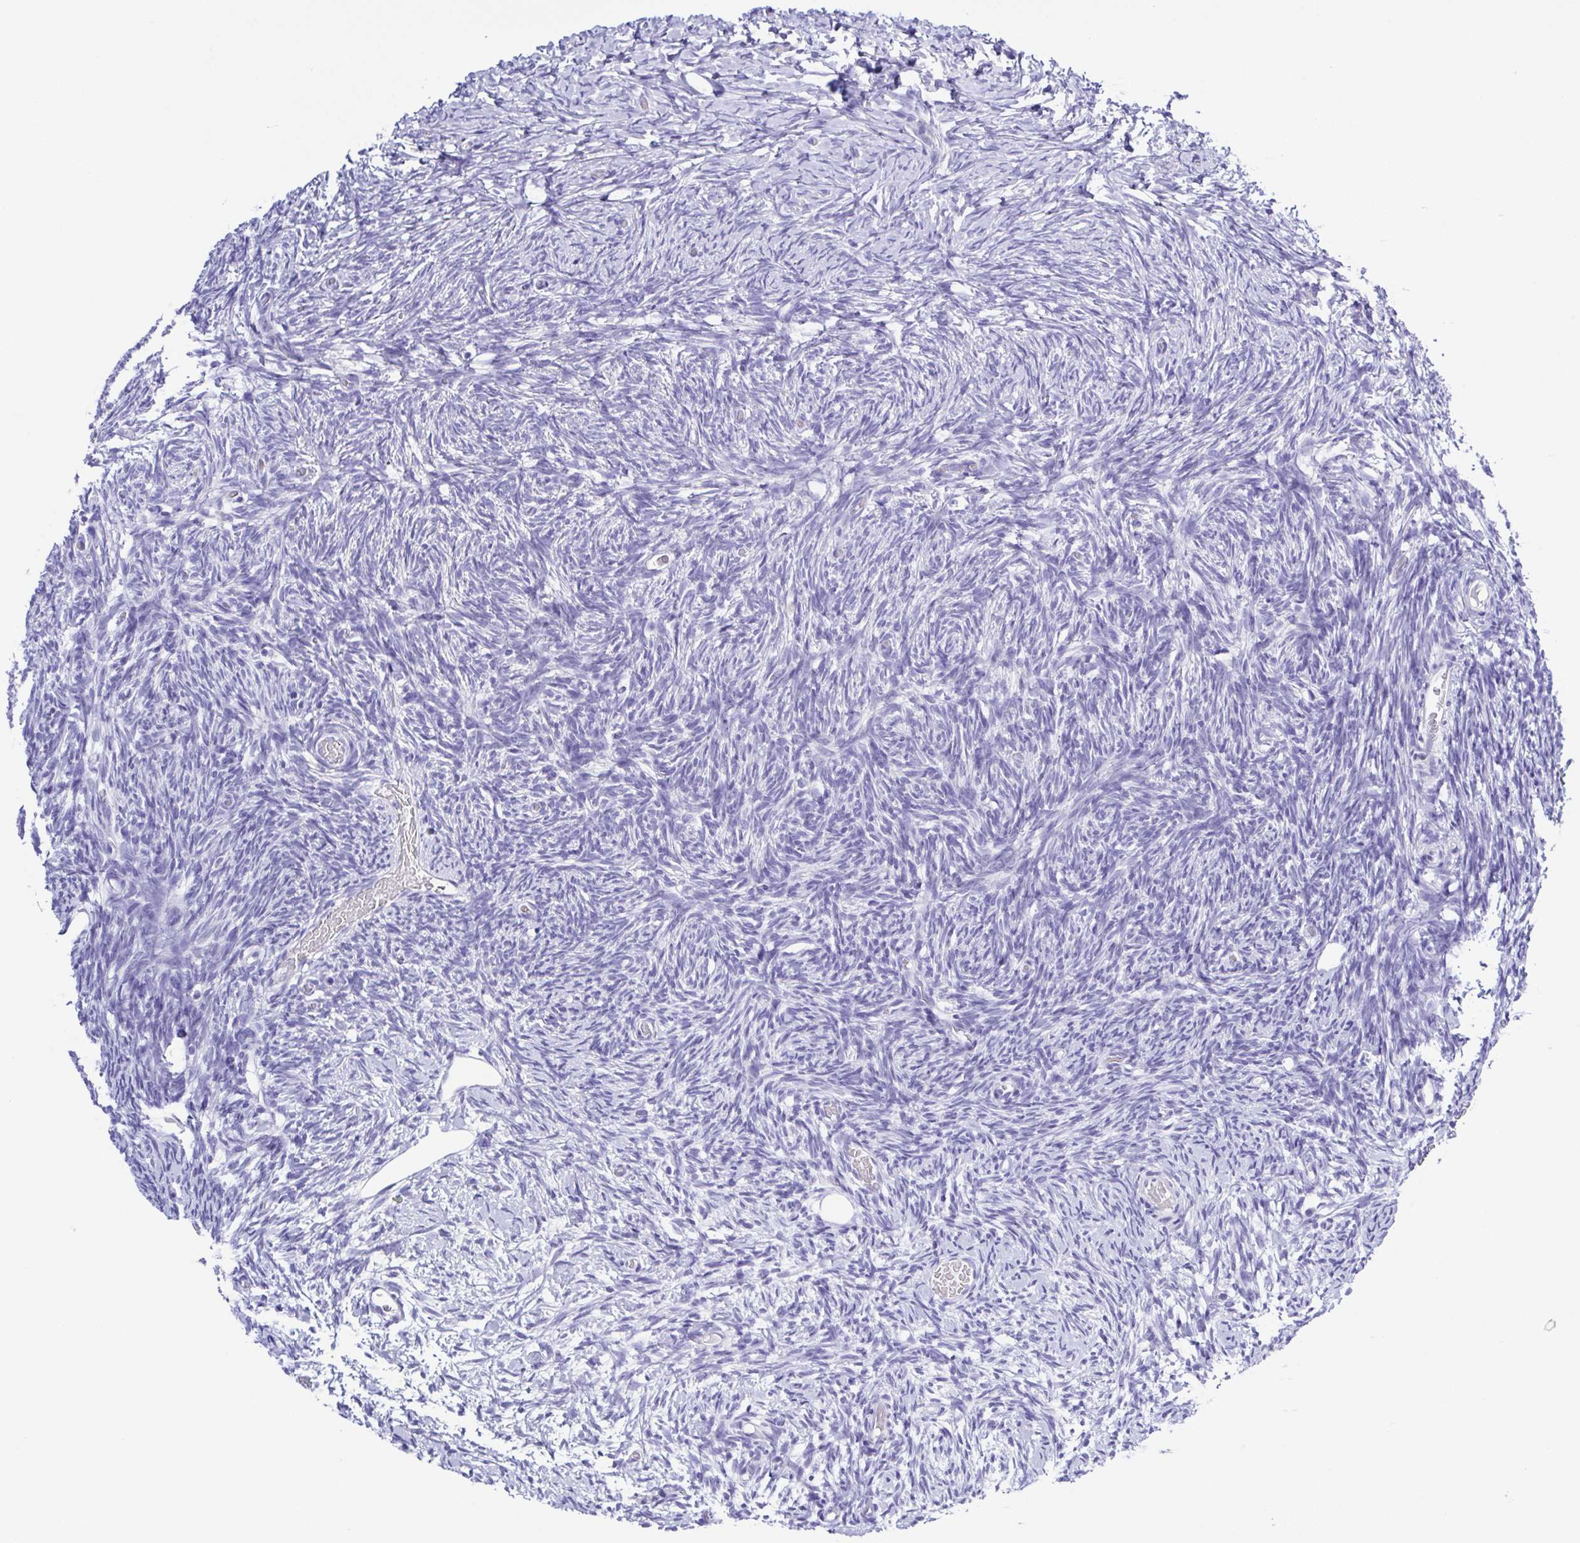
{"staining": {"intensity": "negative", "quantity": "none", "location": "none"}, "tissue": "ovary", "cell_type": "Follicle cells", "image_type": "normal", "snomed": [{"axis": "morphology", "description": "Normal tissue, NOS"}, {"axis": "topography", "description": "Ovary"}], "caption": "Immunohistochemistry histopathology image of benign ovary: ovary stained with DAB (3,3'-diaminobenzidine) exhibits no significant protein staining in follicle cells.", "gene": "CD72", "patient": {"sex": "female", "age": 39}}